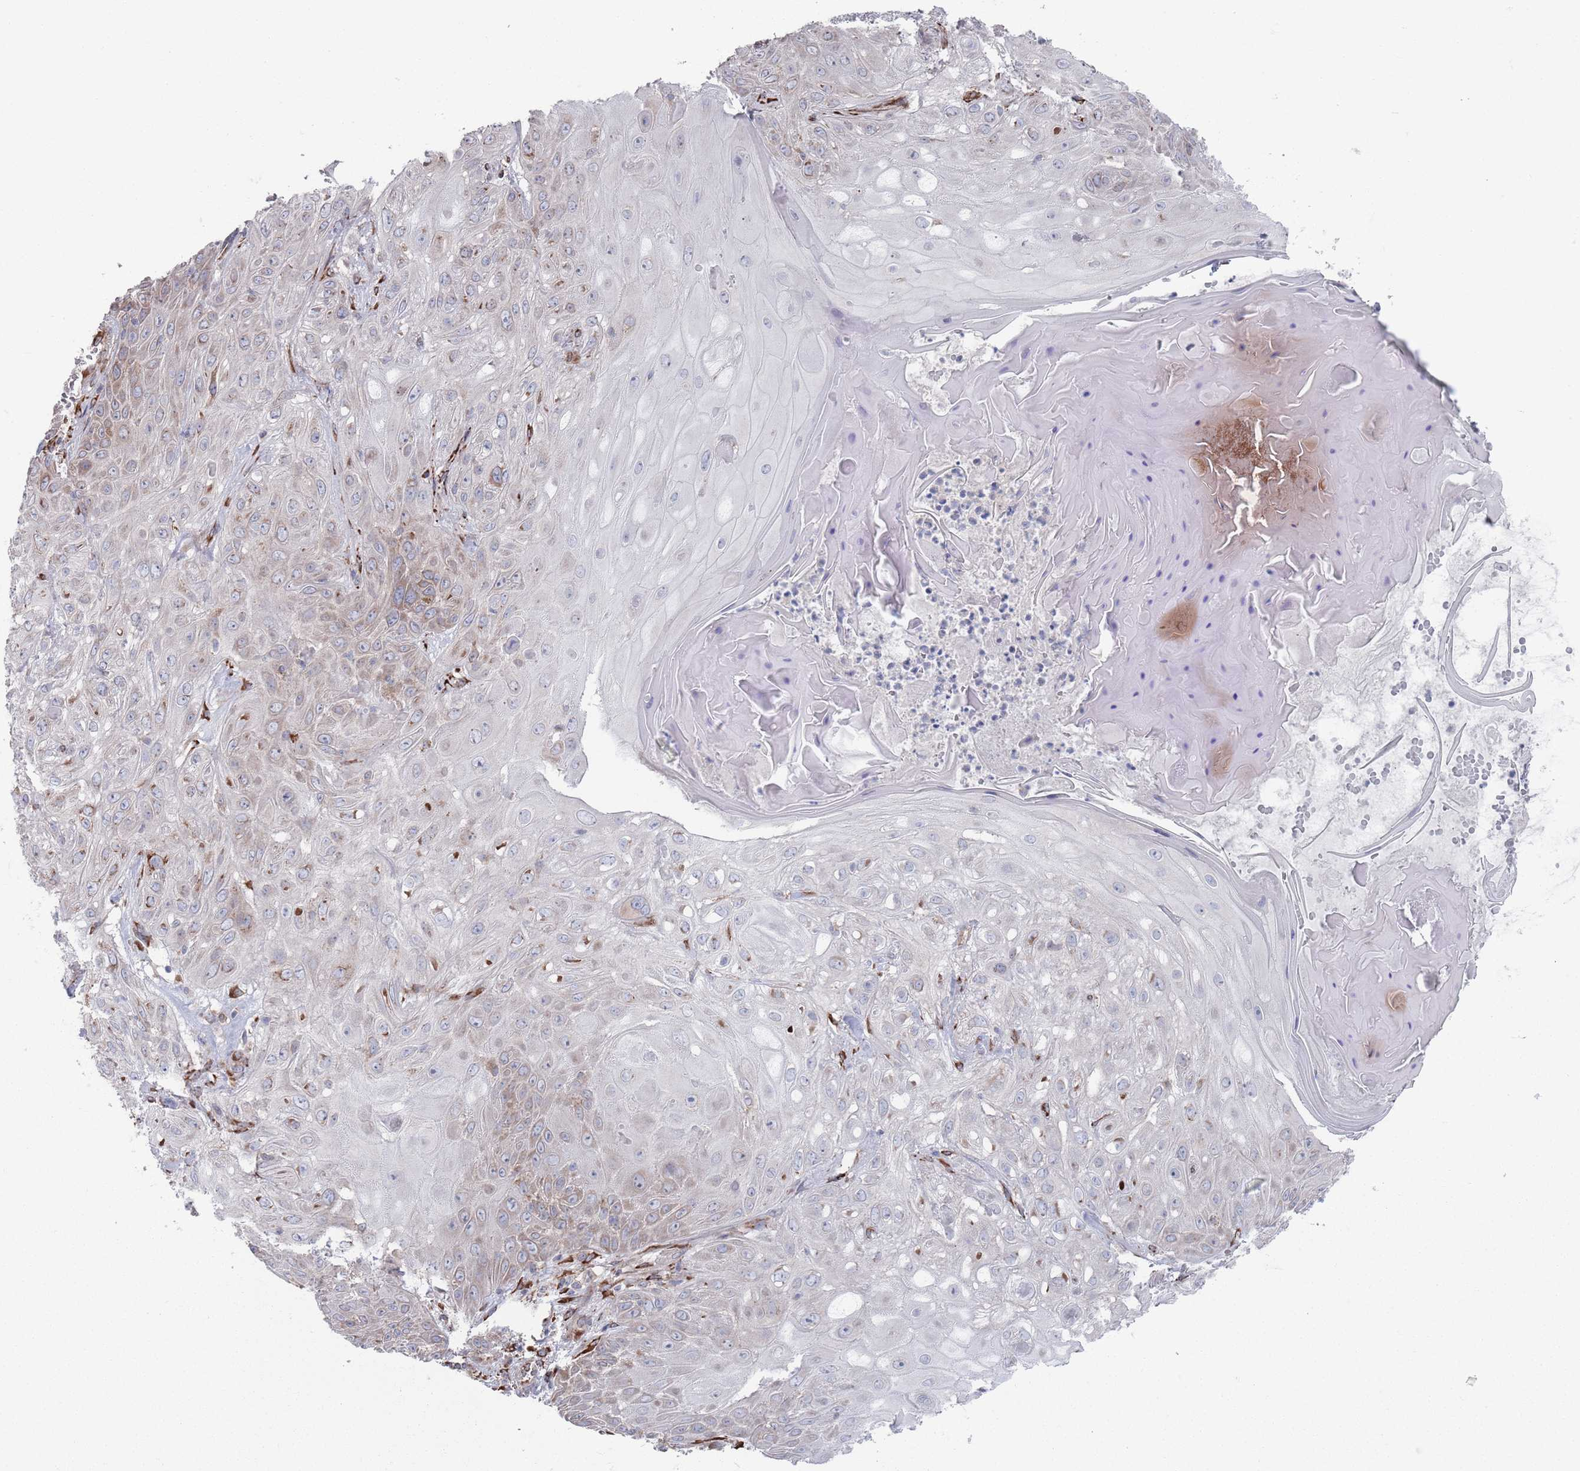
{"staining": {"intensity": "weak", "quantity": "<25%", "location": "cytoplasmic/membranous"}, "tissue": "skin cancer", "cell_type": "Tumor cells", "image_type": "cancer", "snomed": [{"axis": "morphology", "description": "Normal tissue, NOS"}, {"axis": "morphology", "description": "Squamous cell carcinoma, NOS"}, {"axis": "topography", "description": "Skin"}, {"axis": "topography", "description": "Cartilage tissue"}], "caption": "Protein analysis of skin squamous cell carcinoma shows no significant expression in tumor cells.", "gene": "CCDC106", "patient": {"sex": "female", "age": 79}}